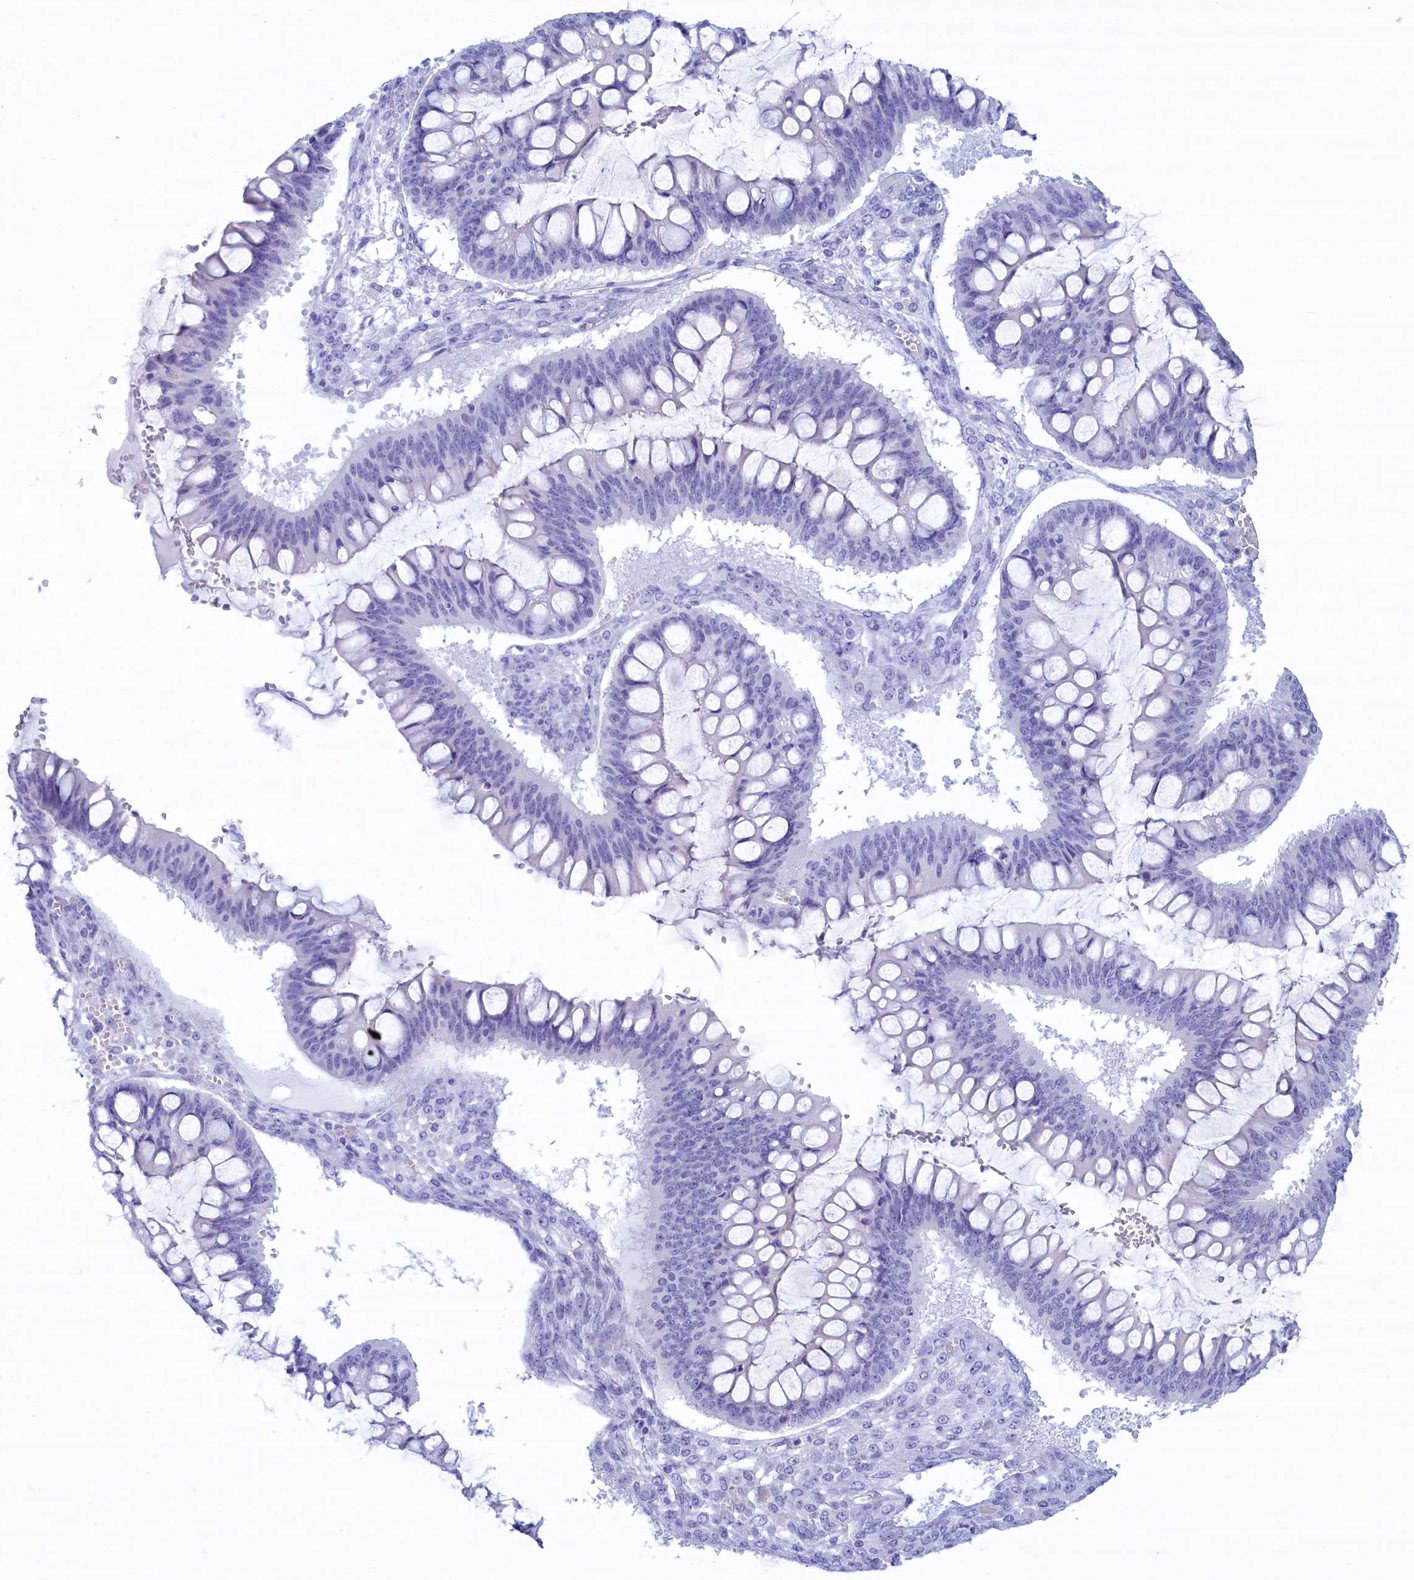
{"staining": {"intensity": "negative", "quantity": "none", "location": "none"}, "tissue": "ovarian cancer", "cell_type": "Tumor cells", "image_type": "cancer", "snomed": [{"axis": "morphology", "description": "Cystadenocarcinoma, mucinous, NOS"}, {"axis": "topography", "description": "Ovary"}], "caption": "Histopathology image shows no protein positivity in tumor cells of ovarian mucinous cystadenocarcinoma tissue.", "gene": "MPV17L2", "patient": {"sex": "female", "age": 73}}